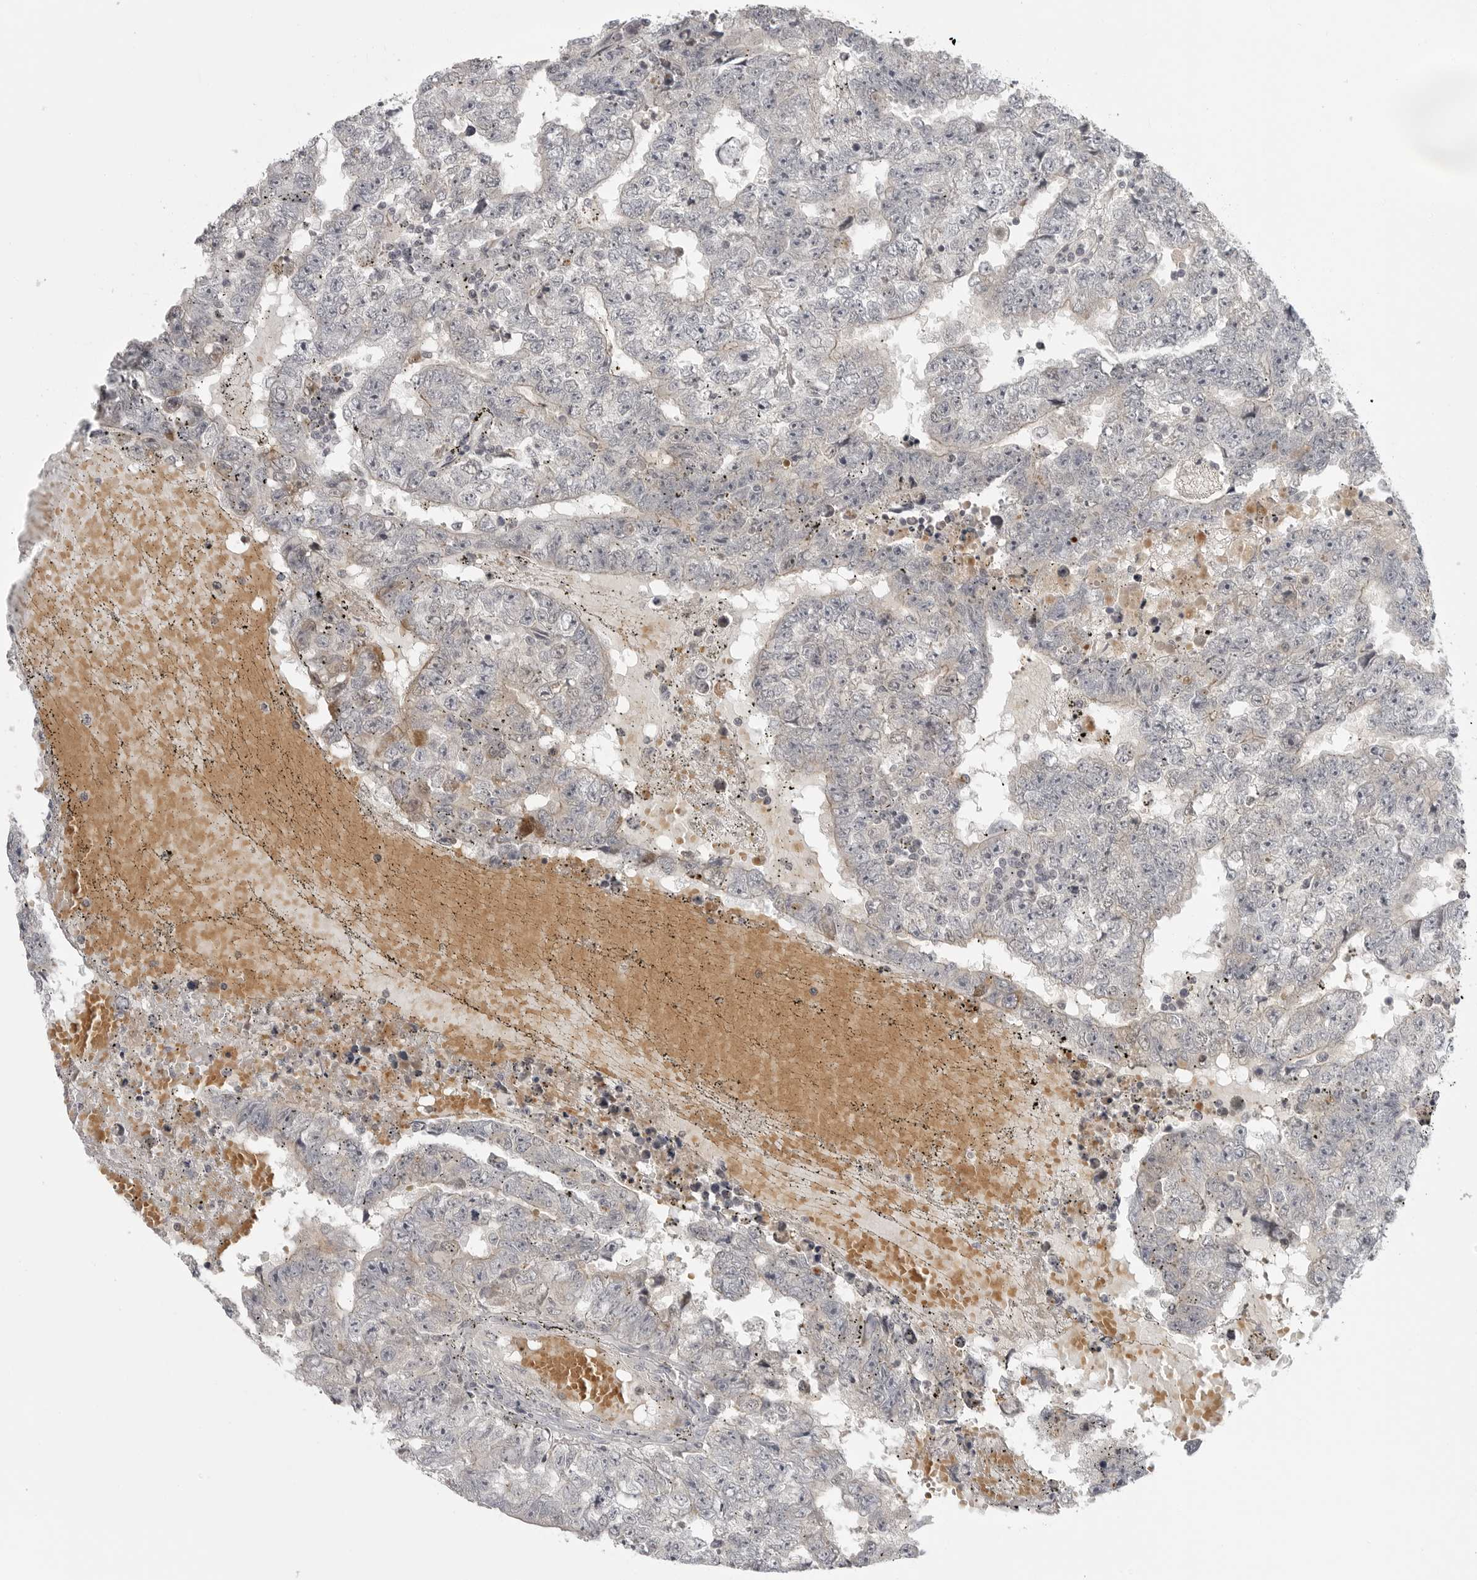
{"staining": {"intensity": "negative", "quantity": "none", "location": "none"}, "tissue": "testis cancer", "cell_type": "Tumor cells", "image_type": "cancer", "snomed": [{"axis": "morphology", "description": "Carcinoma, Embryonal, NOS"}, {"axis": "topography", "description": "Testis"}], "caption": "IHC of testis embryonal carcinoma demonstrates no expression in tumor cells. (DAB (3,3'-diaminobenzidine) immunohistochemistry, high magnification).", "gene": "CD300LD", "patient": {"sex": "male", "age": 25}}